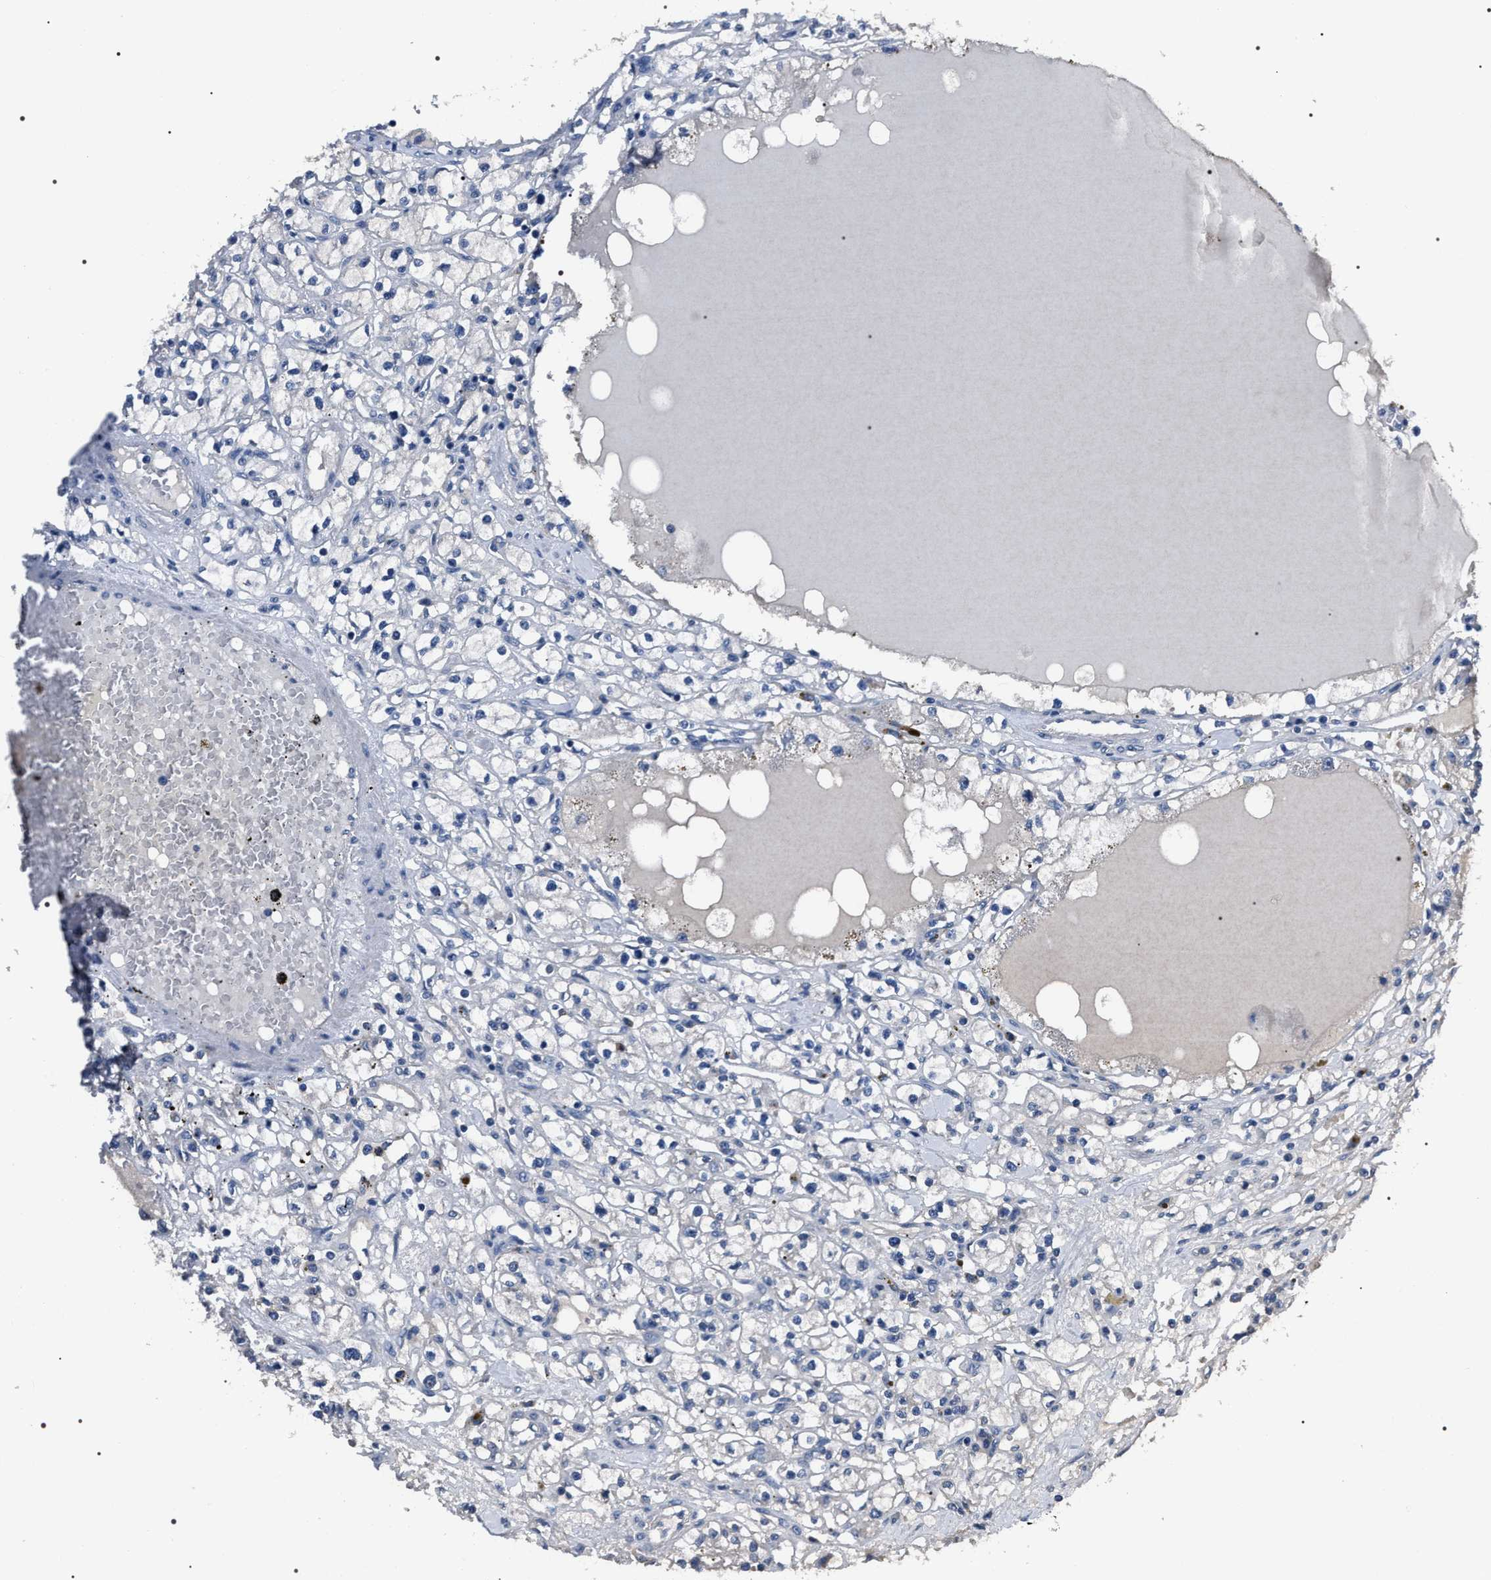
{"staining": {"intensity": "negative", "quantity": "none", "location": "none"}, "tissue": "renal cancer", "cell_type": "Tumor cells", "image_type": "cancer", "snomed": [{"axis": "morphology", "description": "Adenocarcinoma, NOS"}, {"axis": "topography", "description": "Kidney"}], "caption": "An IHC micrograph of adenocarcinoma (renal) is shown. There is no staining in tumor cells of adenocarcinoma (renal).", "gene": "TRIM54", "patient": {"sex": "male", "age": 56}}